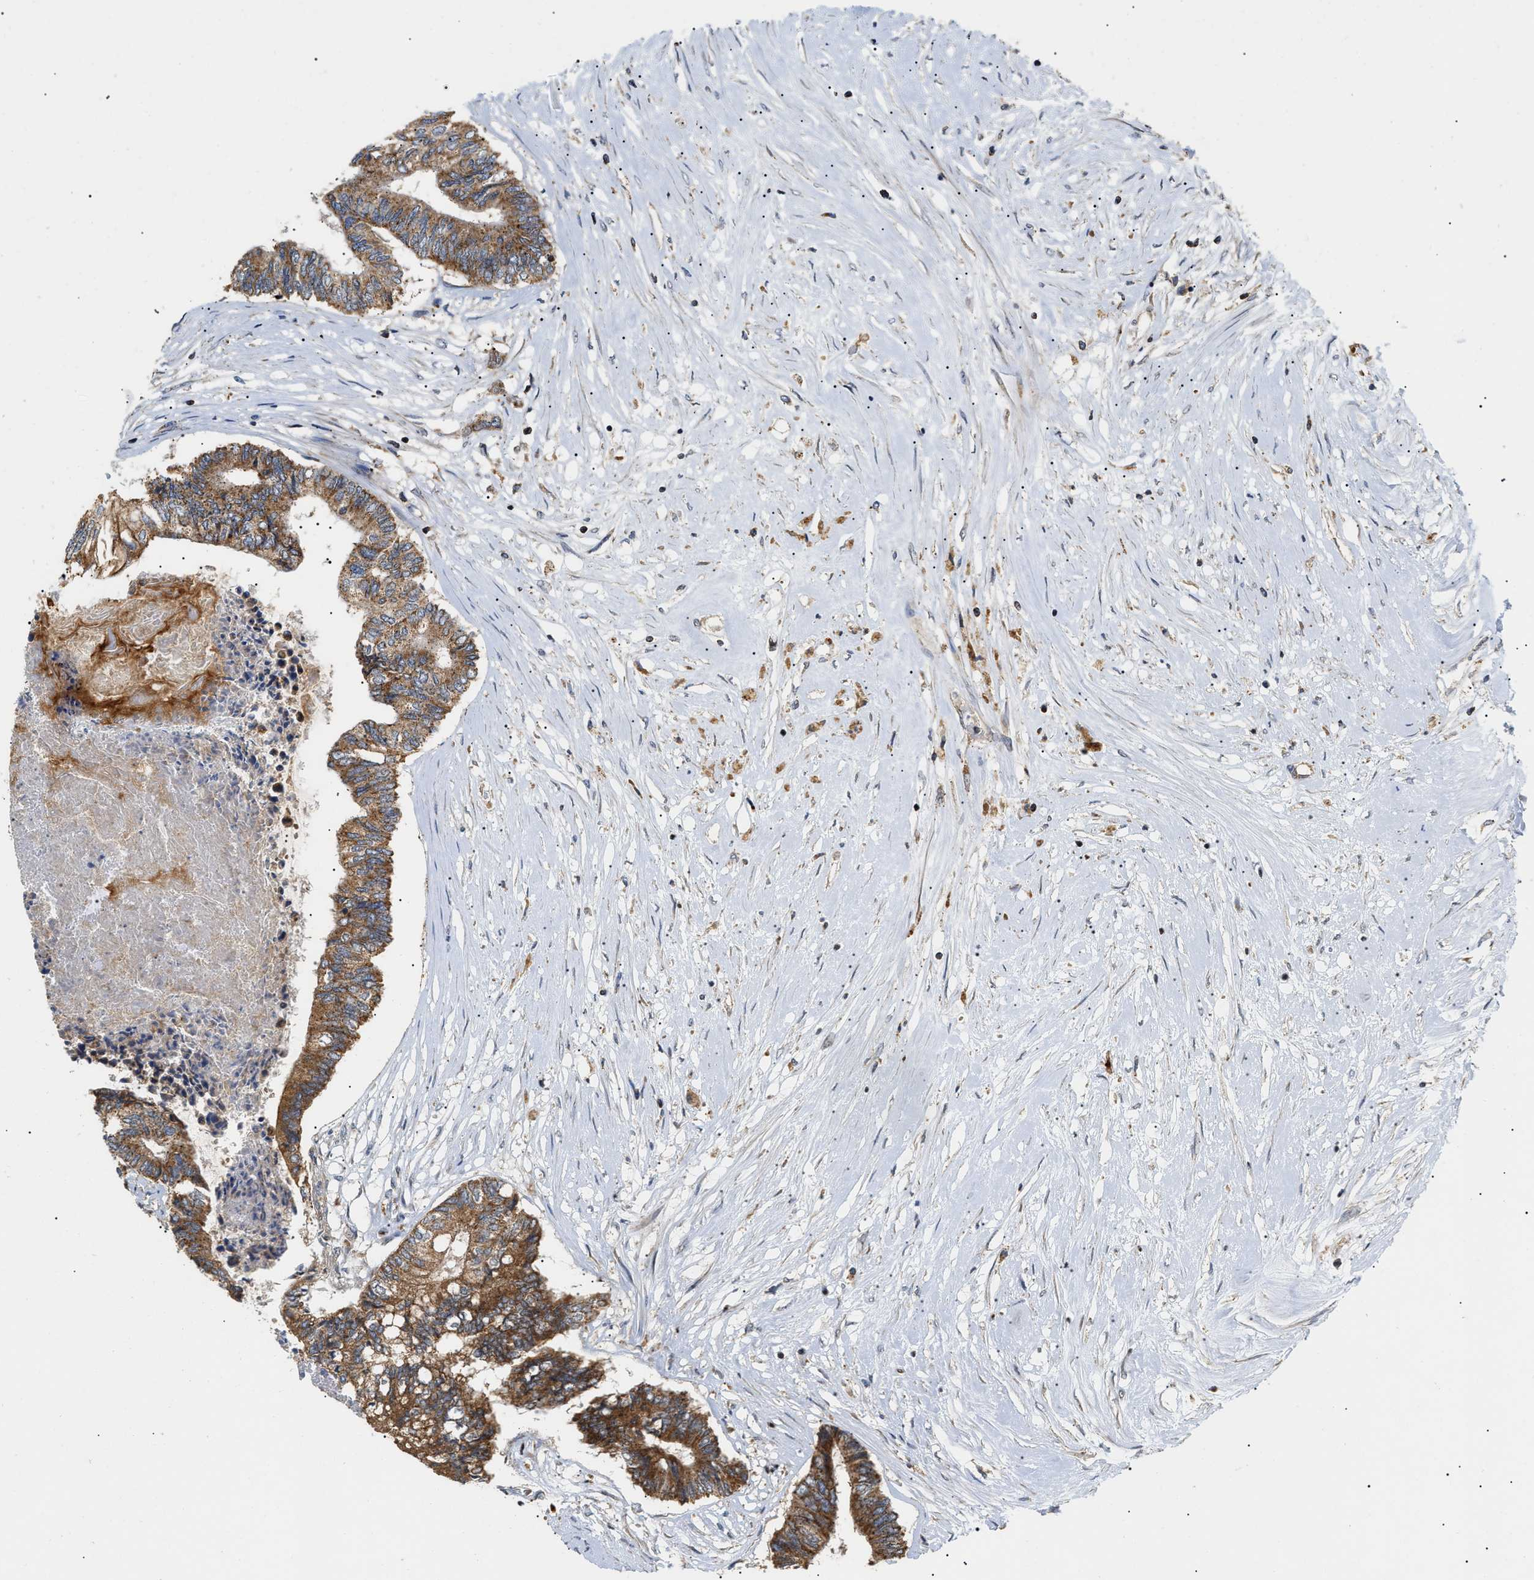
{"staining": {"intensity": "moderate", "quantity": ">75%", "location": "cytoplasmic/membranous"}, "tissue": "colorectal cancer", "cell_type": "Tumor cells", "image_type": "cancer", "snomed": [{"axis": "morphology", "description": "Adenocarcinoma, NOS"}, {"axis": "topography", "description": "Rectum"}], "caption": "Human adenocarcinoma (colorectal) stained for a protein (brown) displays moderate cytoplasmic/membranous positive expression in approximately >75% of tumor cells.", "gene": "ZBTB11", "patient": {"sex": "male", "age": 63}}